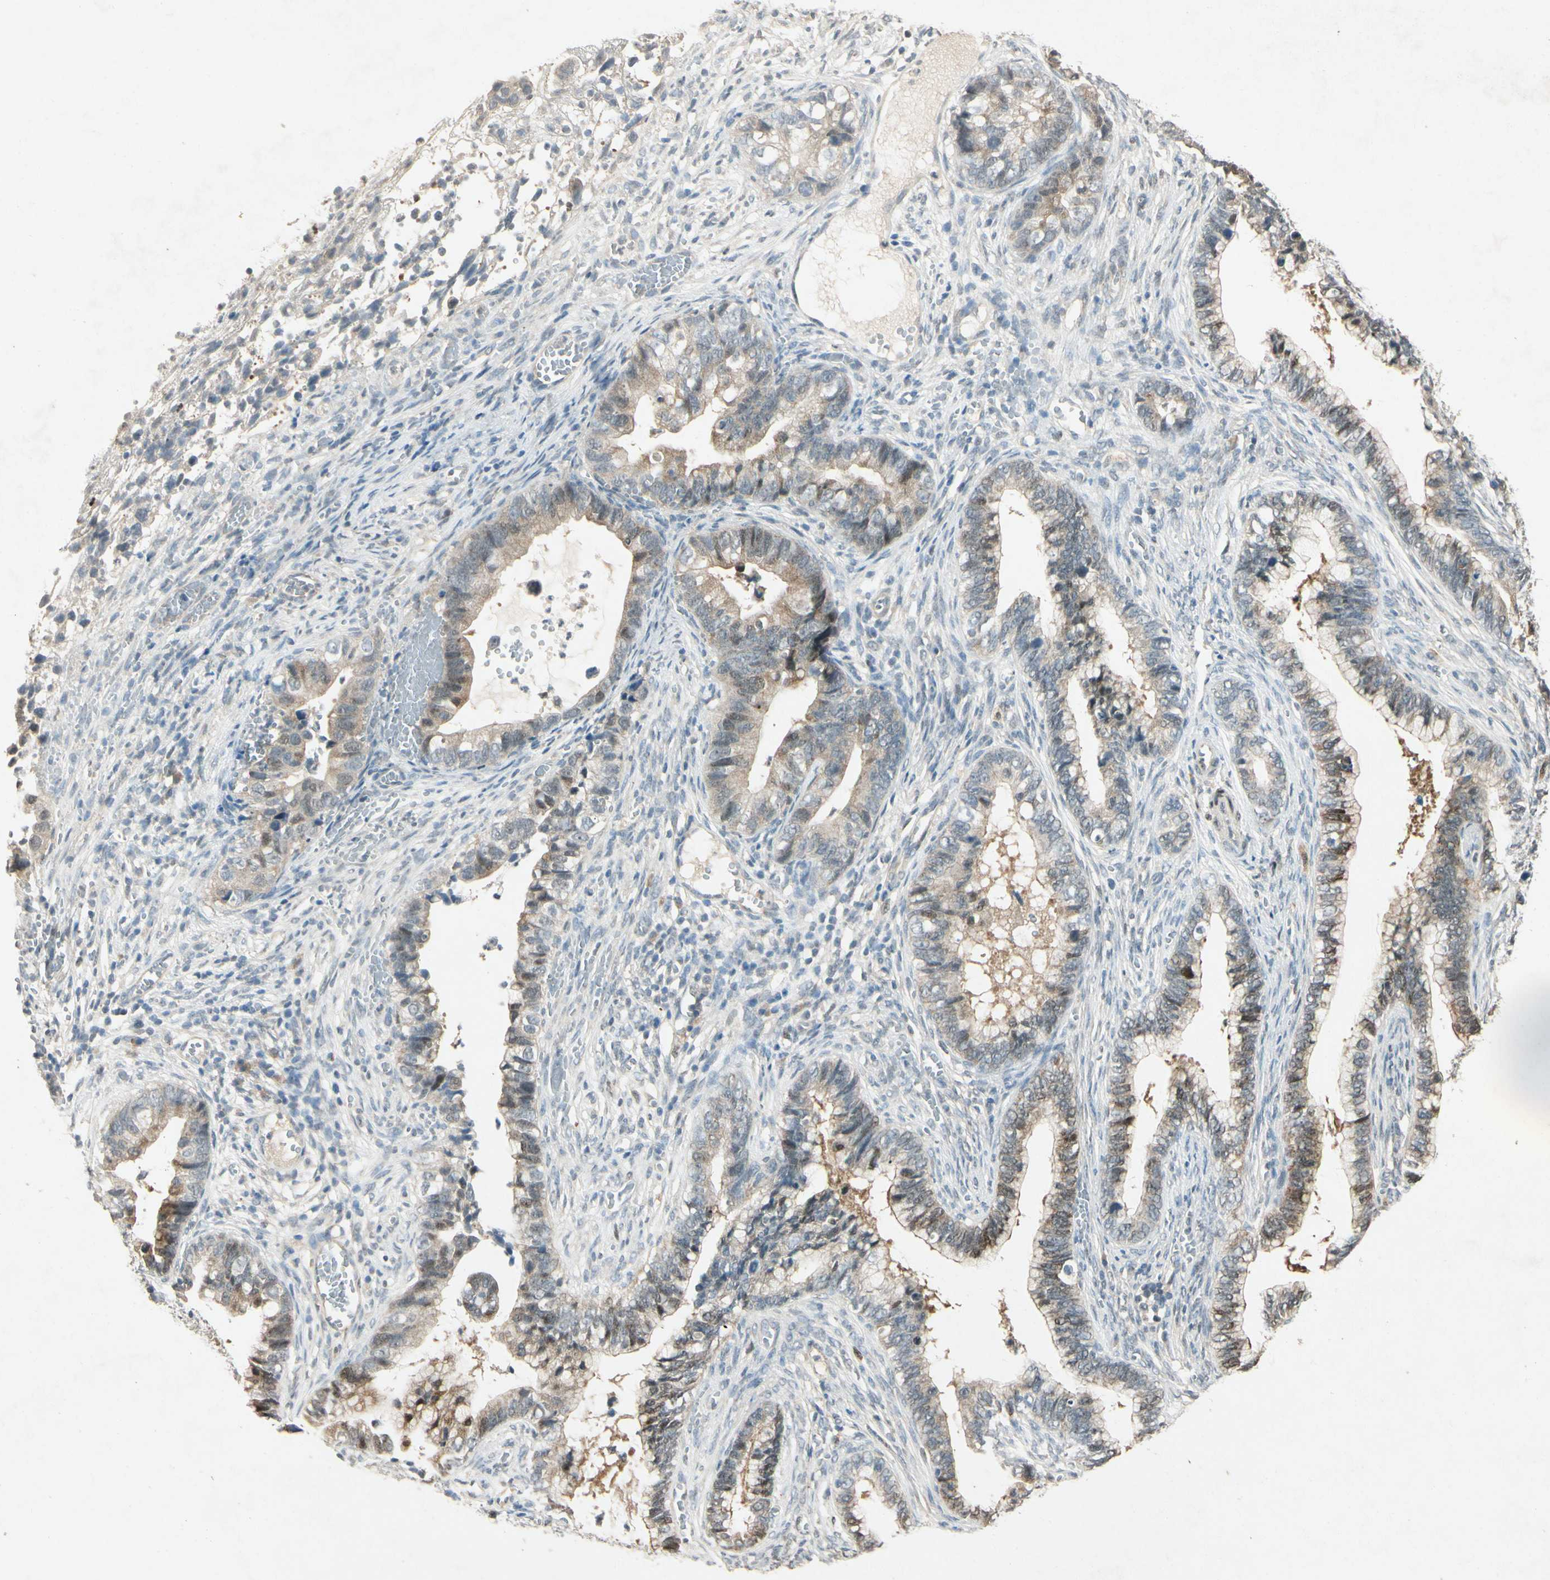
{"staining": {"intensity": "weak", "quantity": "25%-75%", "location": "cytoplasmic/membranous,nuclear"}, "tissue": "cervical cancer", "cell_type": "Tumor cells", "image_type": "cancer", "snomed": [{"axis": "morphology", "description": "Adenocarcinoma, NOS"}, {"axis": "topography", "description": "Cervix"}], "caption": "Immunohistochemical staining of adenocarcinoma (cervical) reveals low levels of weak cytoplasmic/membranous and nuclear protein expression in approximately 25%-75% of tumor cells.", "gene": "HSPA1B", "patient": {"sex": "female", "age": 44}}